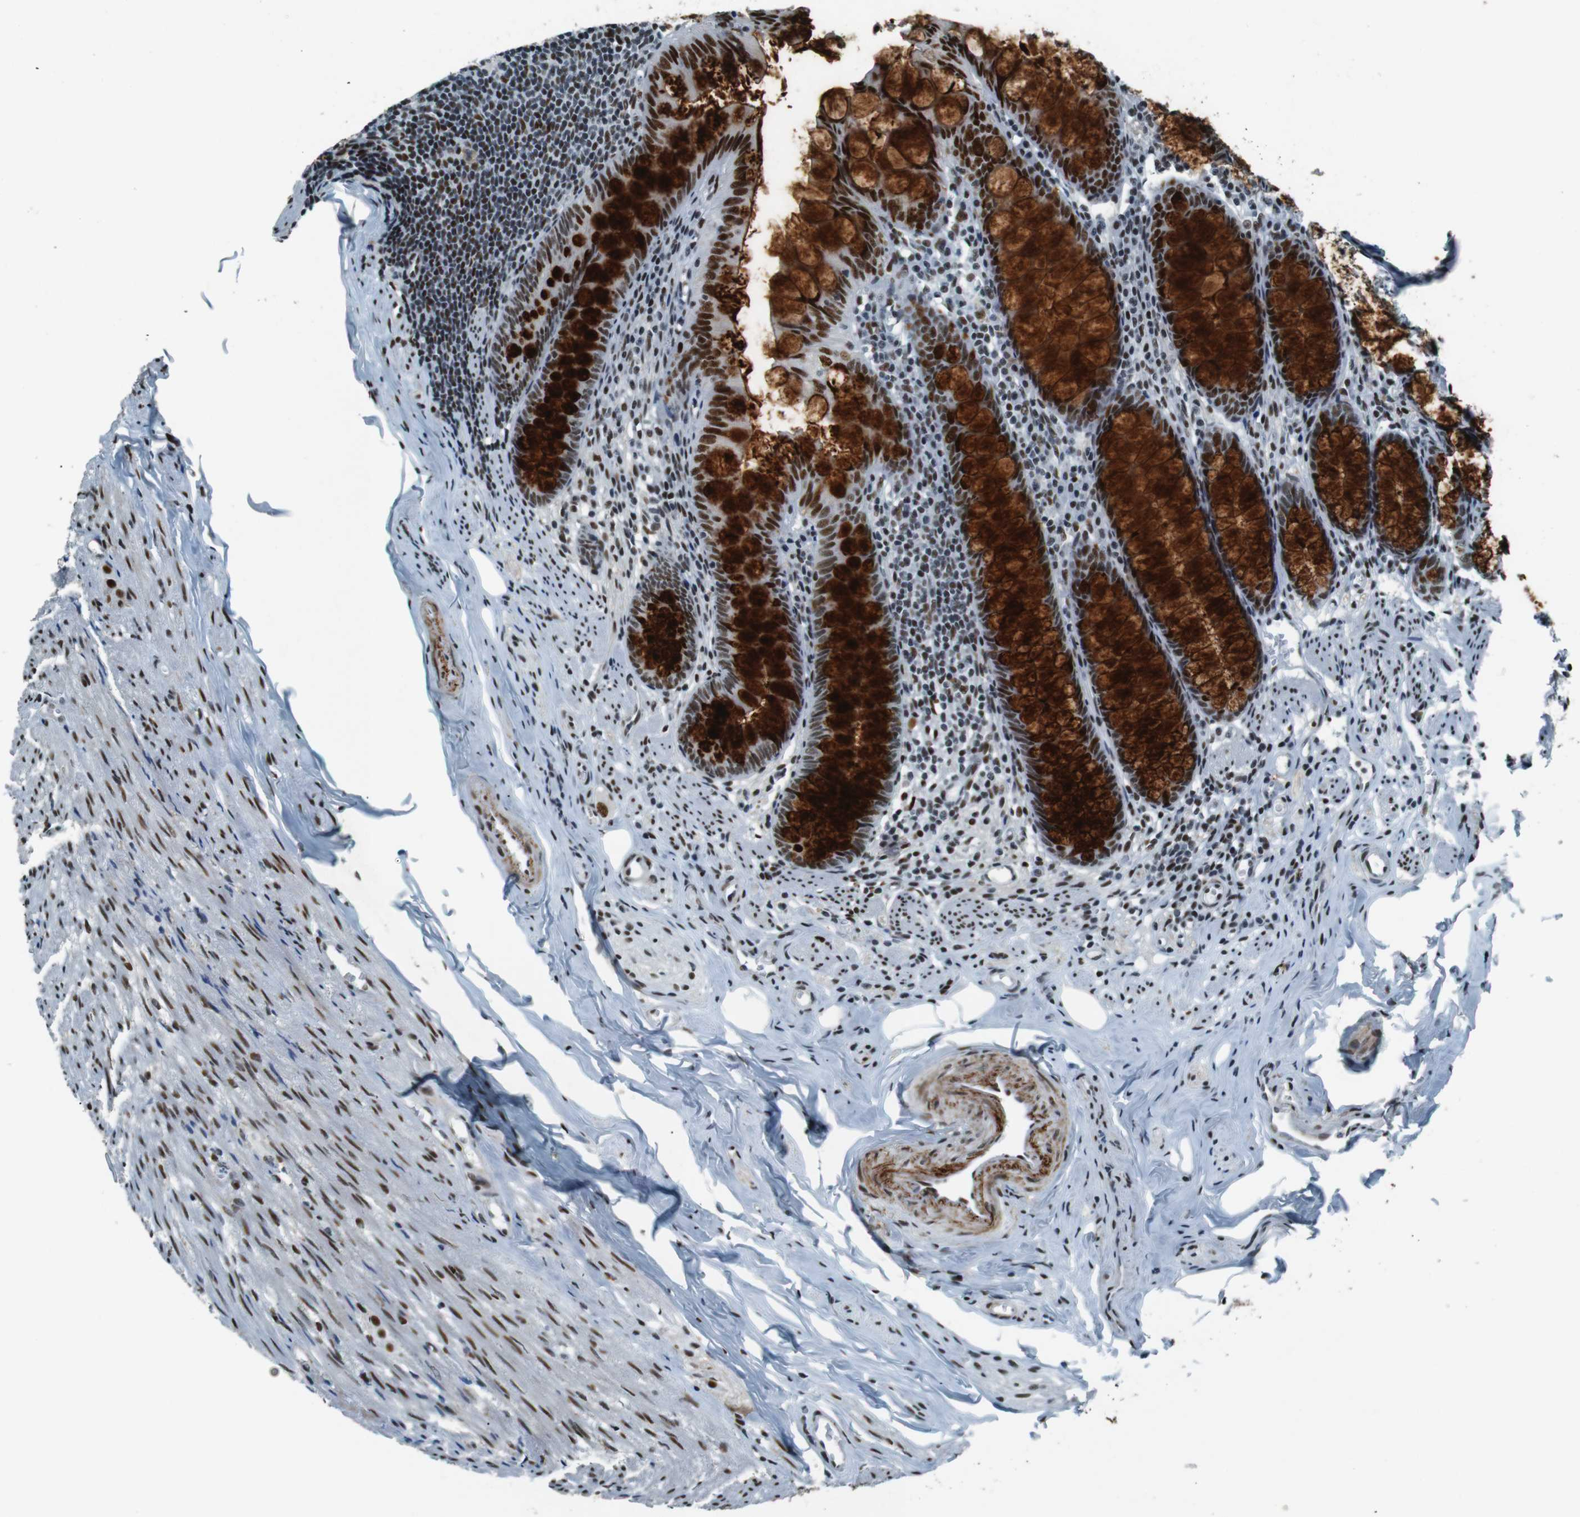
{"staining": {"intensity": "strong", "quantity": ">75%", "location": "cytoplasmic/membranous,nuclear"}, "tissue": "appendix", "cell_type": "Glandular cells", "image_type": "normal", "snomed": [{"axis": "morphology", "description": "Normal tissue, NOS"}, {"axis": "topography", "description": "Appendix"}], "caption": "IHC histopathology image of unremarkable human appendix stained for a protein (brown), which shows high levels of strong cytoplasmic/membranous,nuclear positivity in approximately >75% of glandular cells.", "gene": "HEXIM1", "patient": {"sex": "female", "age": 77}}